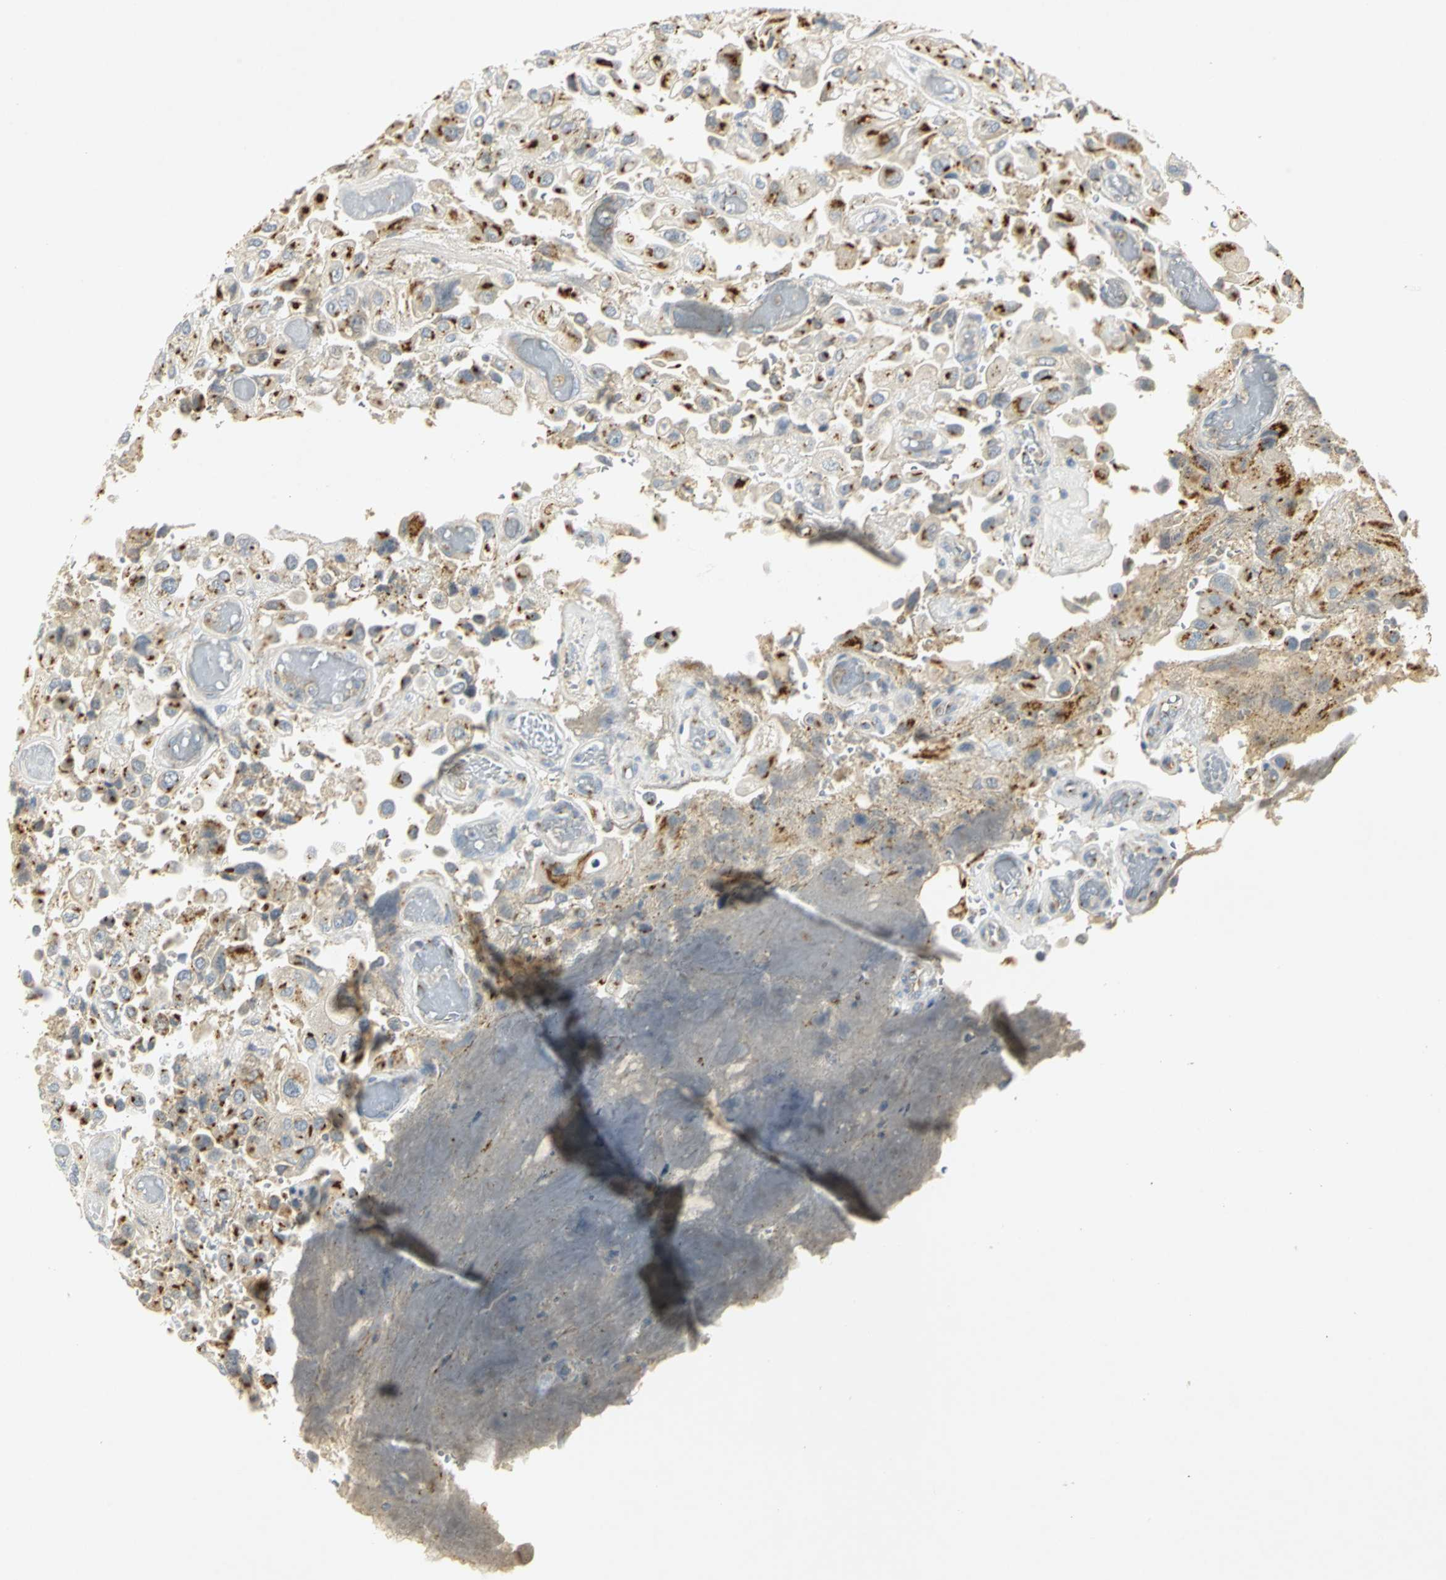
{"staining": {"intensity": "moderate", "quantity": "25%-75%", "location": "cytoplasmic/membranous"}, "tissue": "urothelial cancer", "cell_type": "Tumor cells", "image_type": "cancer", "snomed": [{"axis": "morphology", "description": "Urothelial carcinoma, High grade"}, {"axis": "topography", "description": "Urinary bladder"}], "caption": "Human urothelial cancer stained for a protein (brown) reveals moderate cytoplasmic/membranous positive staining in approximately 25%-75% of tumor cells.", "gene": "TM9SF2", "patient": {"sex": "female", "age": 64}}